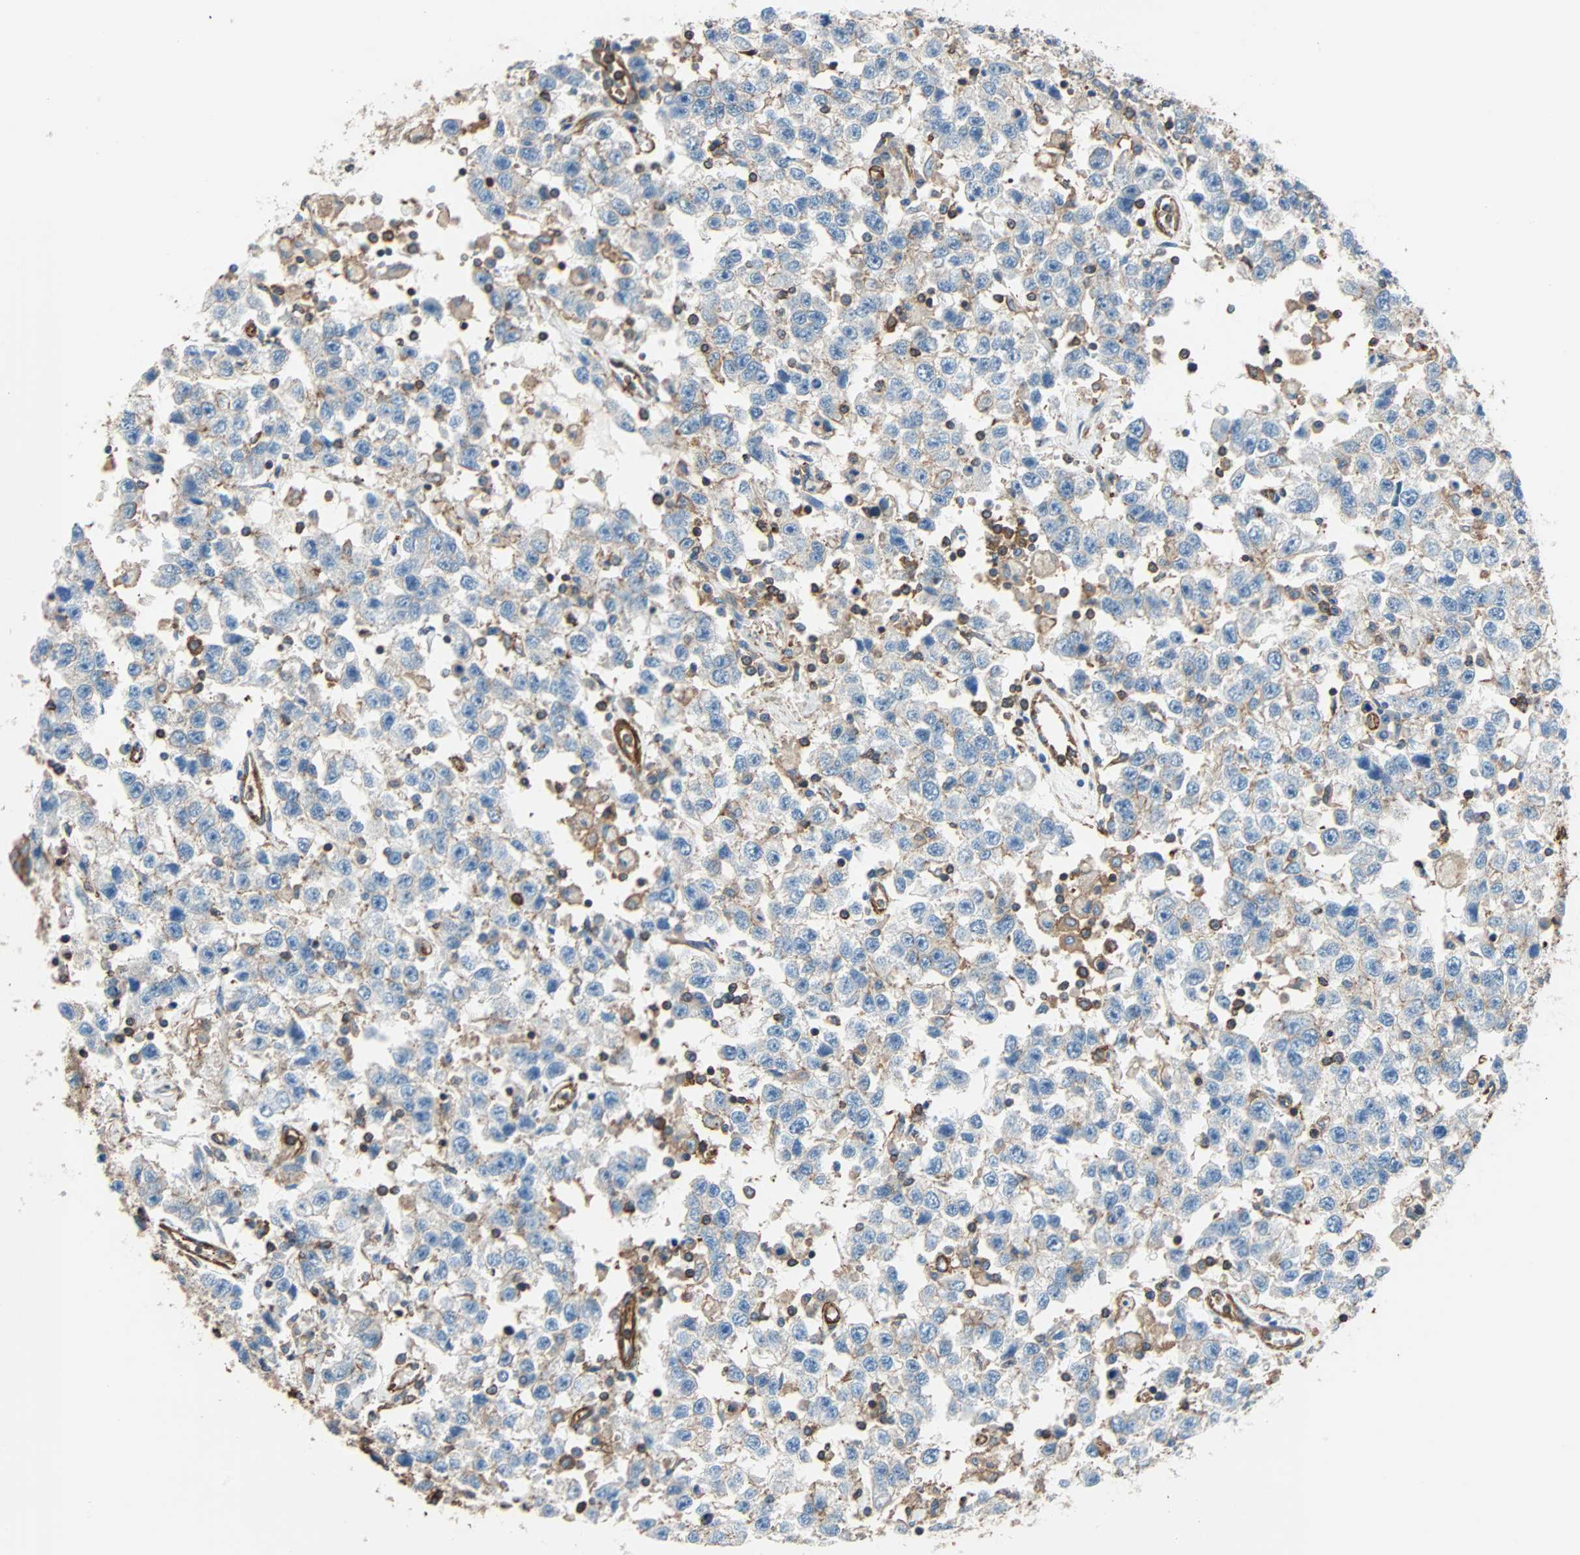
{"staining": {"intensity": "negative", "quantity": "none", "location": "none"}, "tissue": "testis cancer", "cell_type": "Tumor cells", "image_type": "cancer", "snomed": [{"axis": "morphology", "description": "Seminoma, NOS"}, {"axis": "topography", "description": "Testis"}], "caption": "DAB (3,3'-diaminobenzidine) immunohistochemical staining of testis seminoma shows no significant staining in tumor cells.", "gene": "GALNT10", "patient": {"sex": "male", "age": 41}}